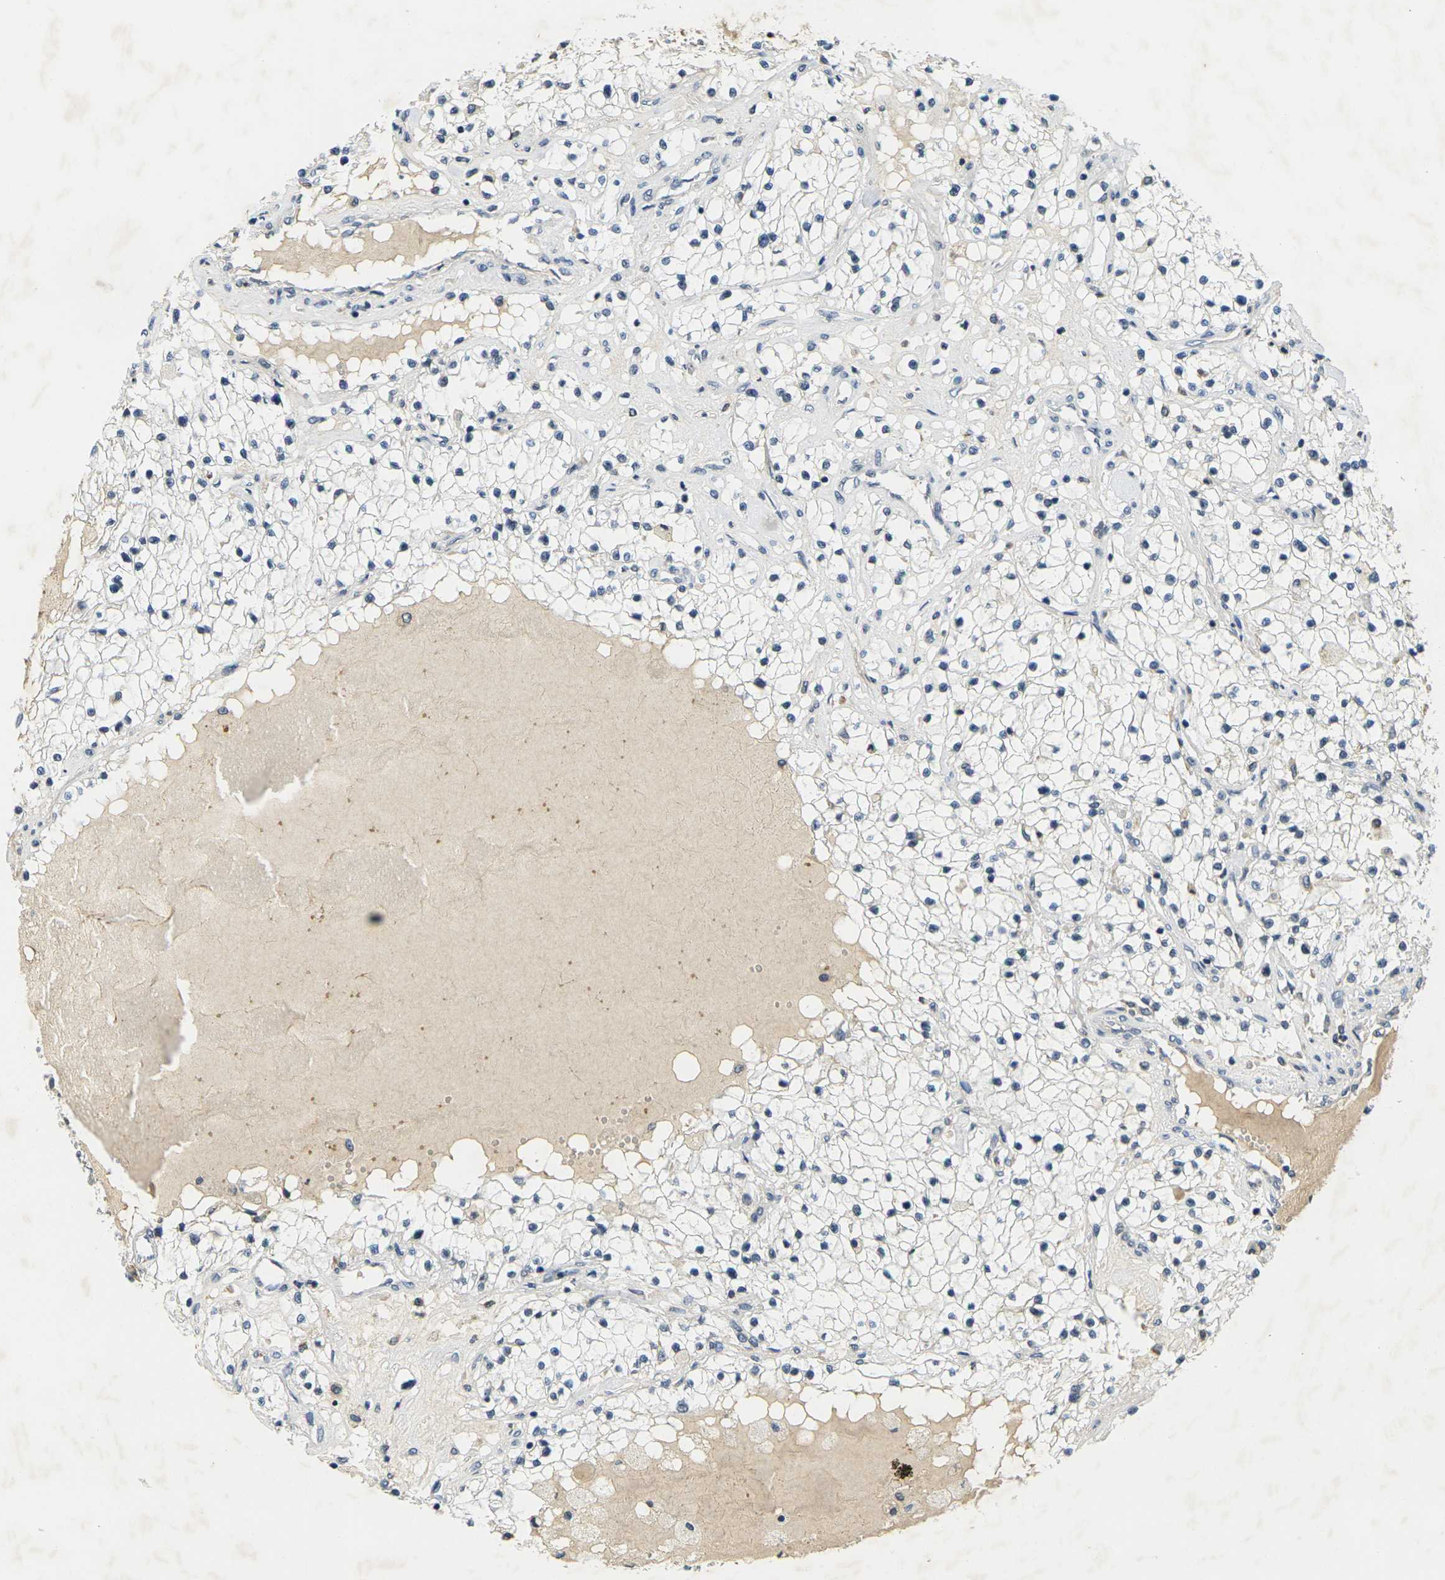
{"staining": {"intensity": "weak", "quantity": "<25%", "location": "cytoplasmic/membranous"}, "tissue": "renal cancer", "cell_type": "Tumor cells", "image_type": "cancer", "snomed": [{"axis": "morphology", "description": "Adenocarcinoma, NOS"}, {"axis": "topography", "description": "Kidney"}], "caption": "Micrograph shows no significant protein expression in tumor cells of renal cancer.", "gene": "C1QC", "patient": {"sex": "male", "age": 68}}